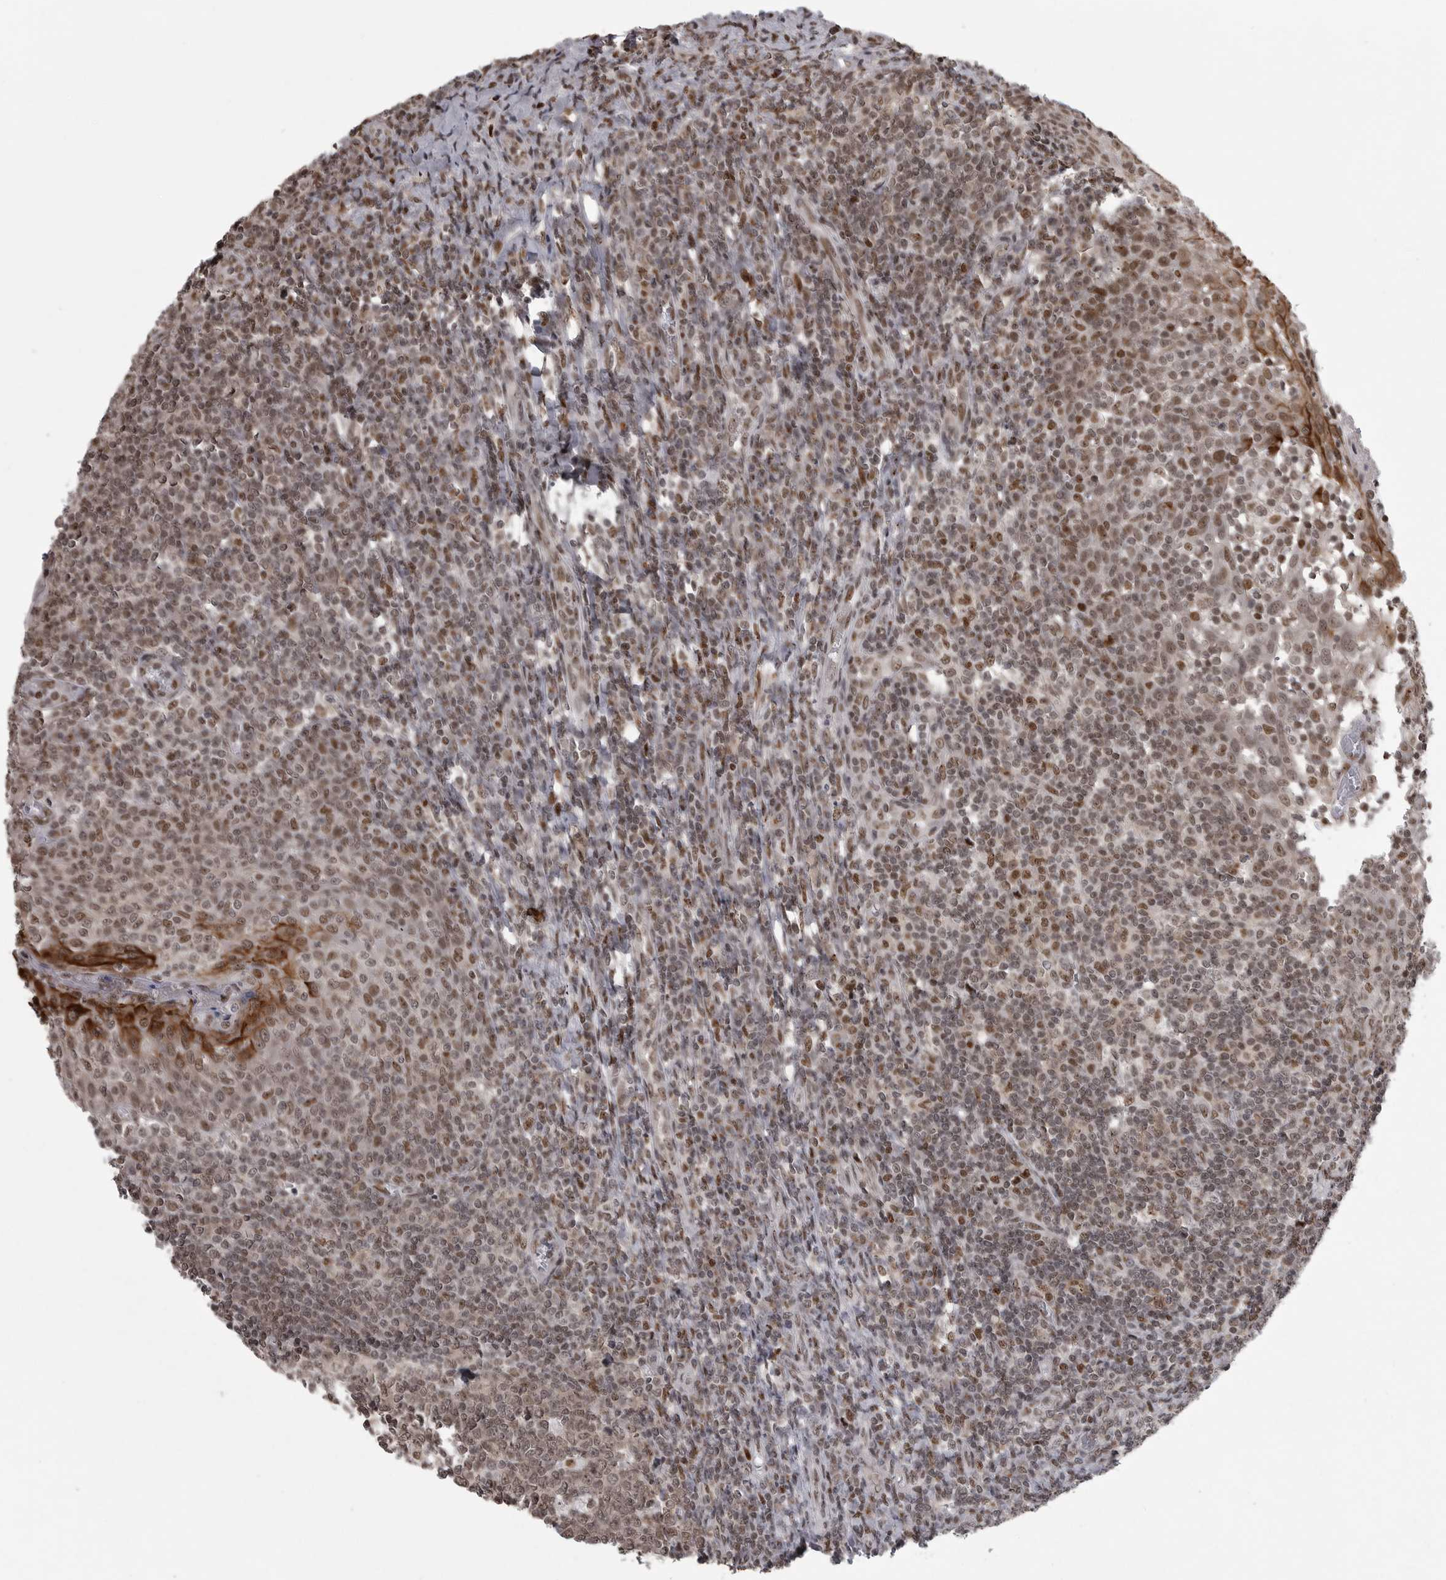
{"staining": {"intensity": "moderate", "quantity": ">75%", "location": "nuclear"}, "tissue": "tonsil", "cell_type": "Germinal center cells", "image_type": "normal", "snomed": [{"axis": "morphology", "description": "Normal tissue, NOS"}, {"axis": "topography", "description": "Tonsil"}], "caption": "Tonsil stained with DAB (3,3'-diaminobenzidine) immunohistochemistry (IHC) demonstrates medium levels of moderate nuclear expression in approximately >75% of germinal center cells. (DAB (3,3'-diaminobenzidine) IHC with brightfield microscopy, high magnification).", "gene": "YAF2", "patient": {"sex": "female", "age": 19}}